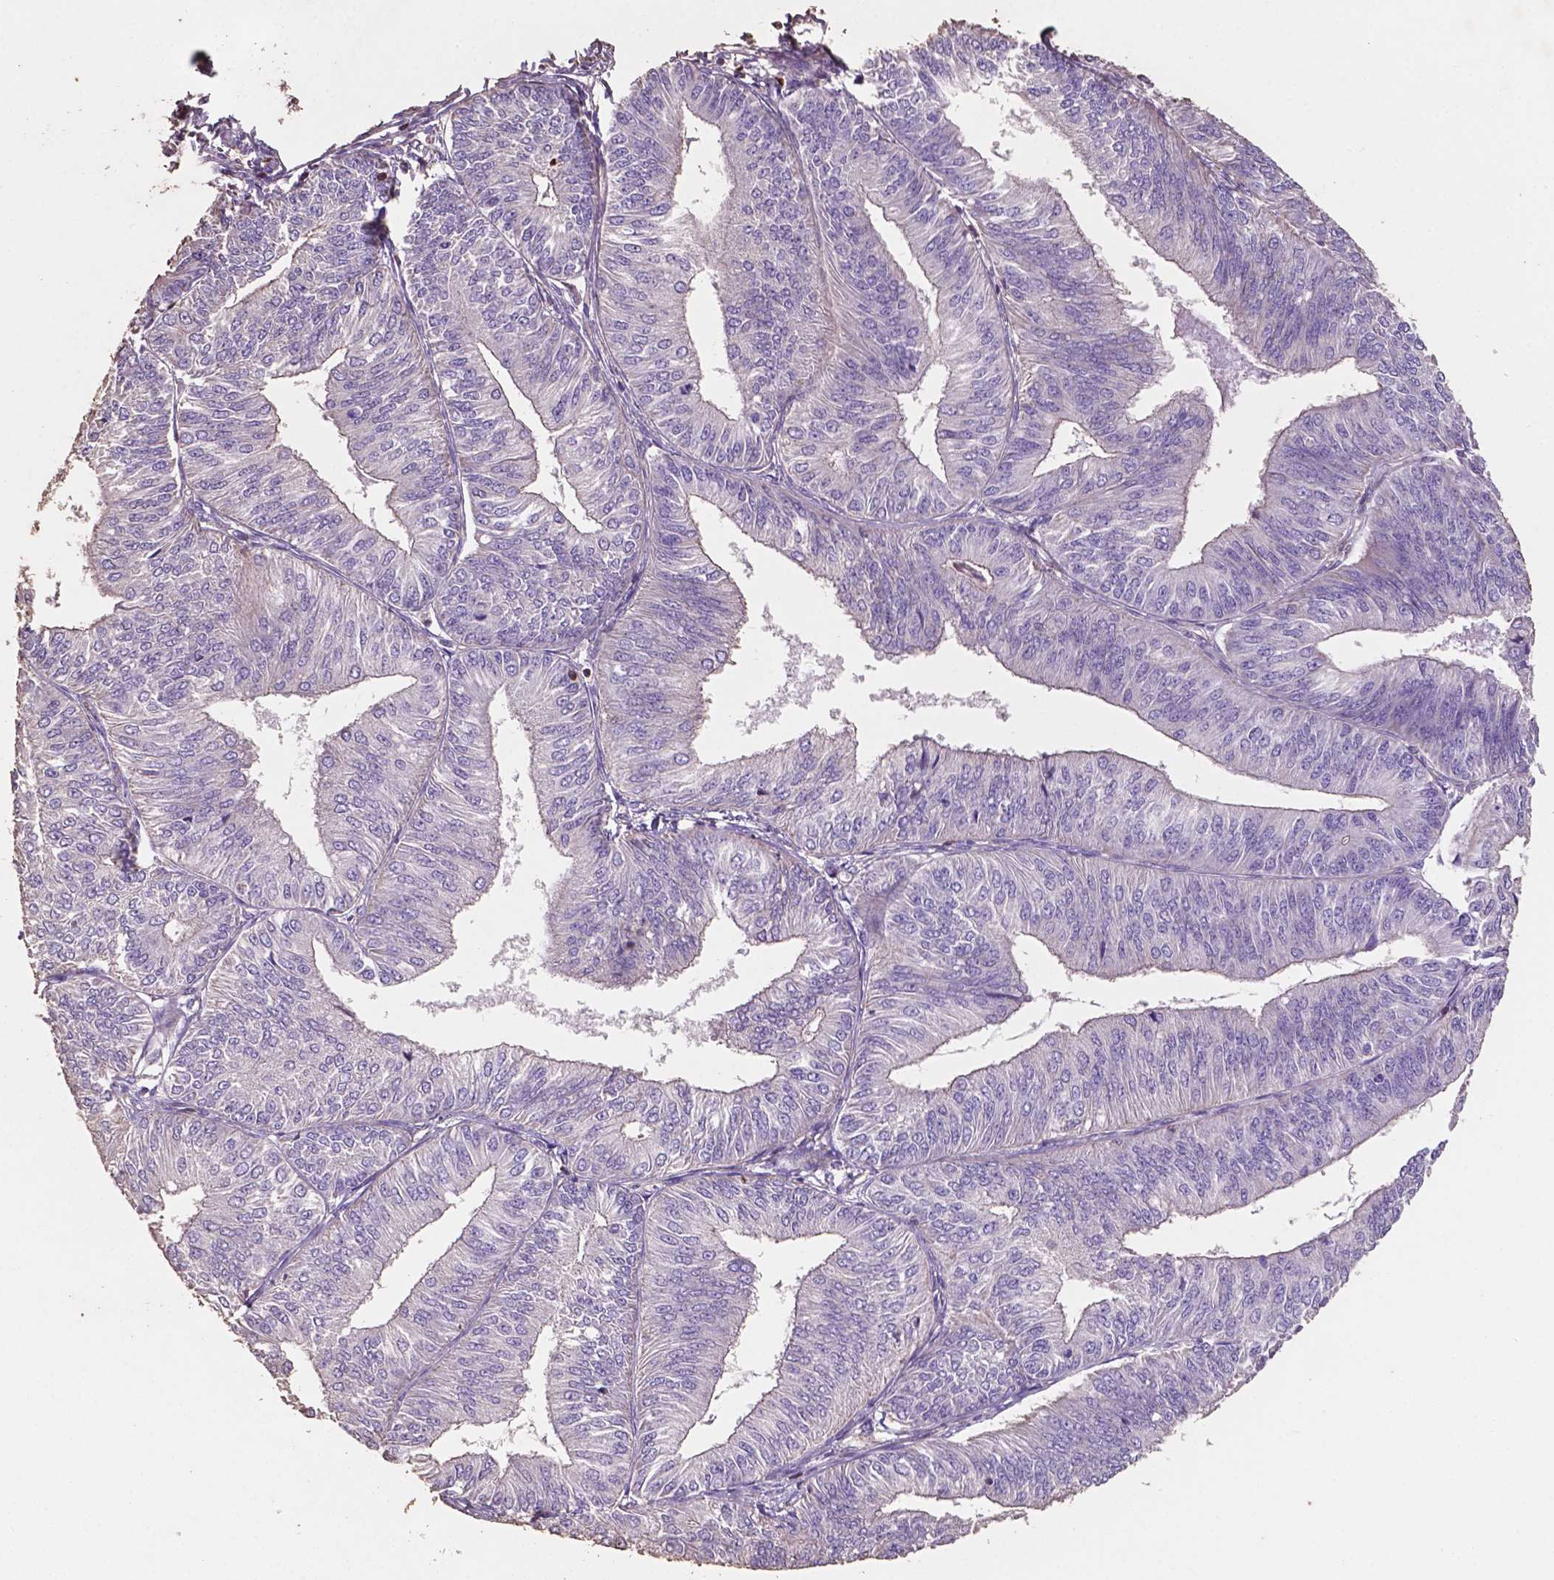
{"staining": {"intensity": "weak", "quantity": "<25%", "location": "cytoplasmic/membranous"}, "tissue": "endometrial cancer", "cell_type": "Tumor cells", "image_type": "cancer", "snomed": [{"axis": "morphology", "description": "Adenocarcinoma, NOS"}, {"axis": "topography", "description": "Endometrium"}], "caption": "High power microscopy micrograph of an IHC photomicrograph of endometrial cancer, revealing no significant expression in tumor cells.", "gene": "COMMD4", "patient": {"sex": "female", "age": 58}}